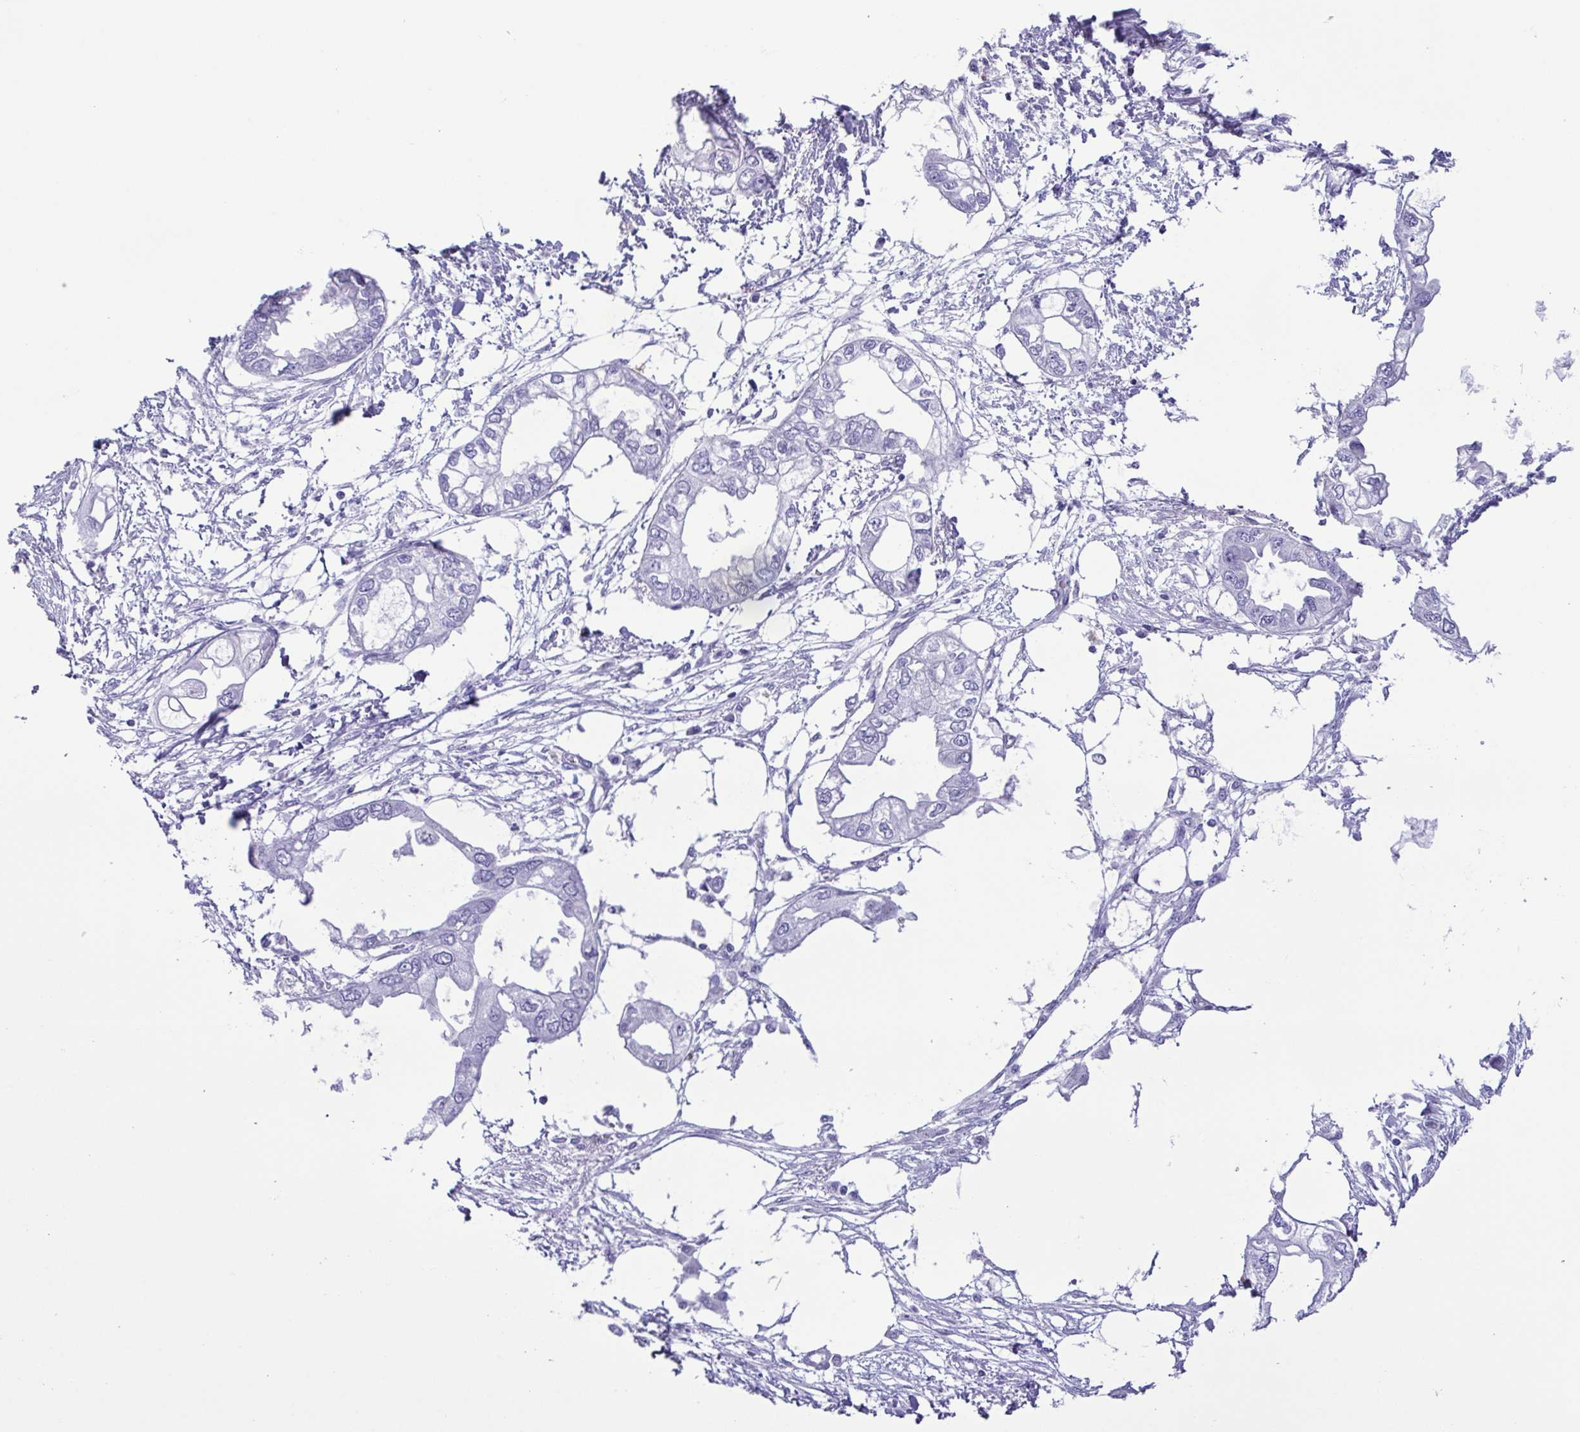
{"staining": {"intensity": "negative", "quantity": "none", "location": "none"}, "tissue": "endometrial cancer", "cell_type": "Tumor cells", "image_type": "cancer", "snomed": [{"axis": "morphology", "description": "Adenocarcinoma, NOS"}, {"axis": "morphology", "description": "Adenocarcinoma, metastatic, NOS"}, {"axis": "topography", "description": "Adipose tissue"}, {"axis": "topography", "description": "Endometrium"}], "caption": "DAB (3,3'-diaminobenzidine) immunohistochemical staining of endometrial cancer (adenocarcinoma) demonstrates no significant positivity in tumor cells.", "gene": "OVGP1", "patient": {"sex": "female", "age": 67}}